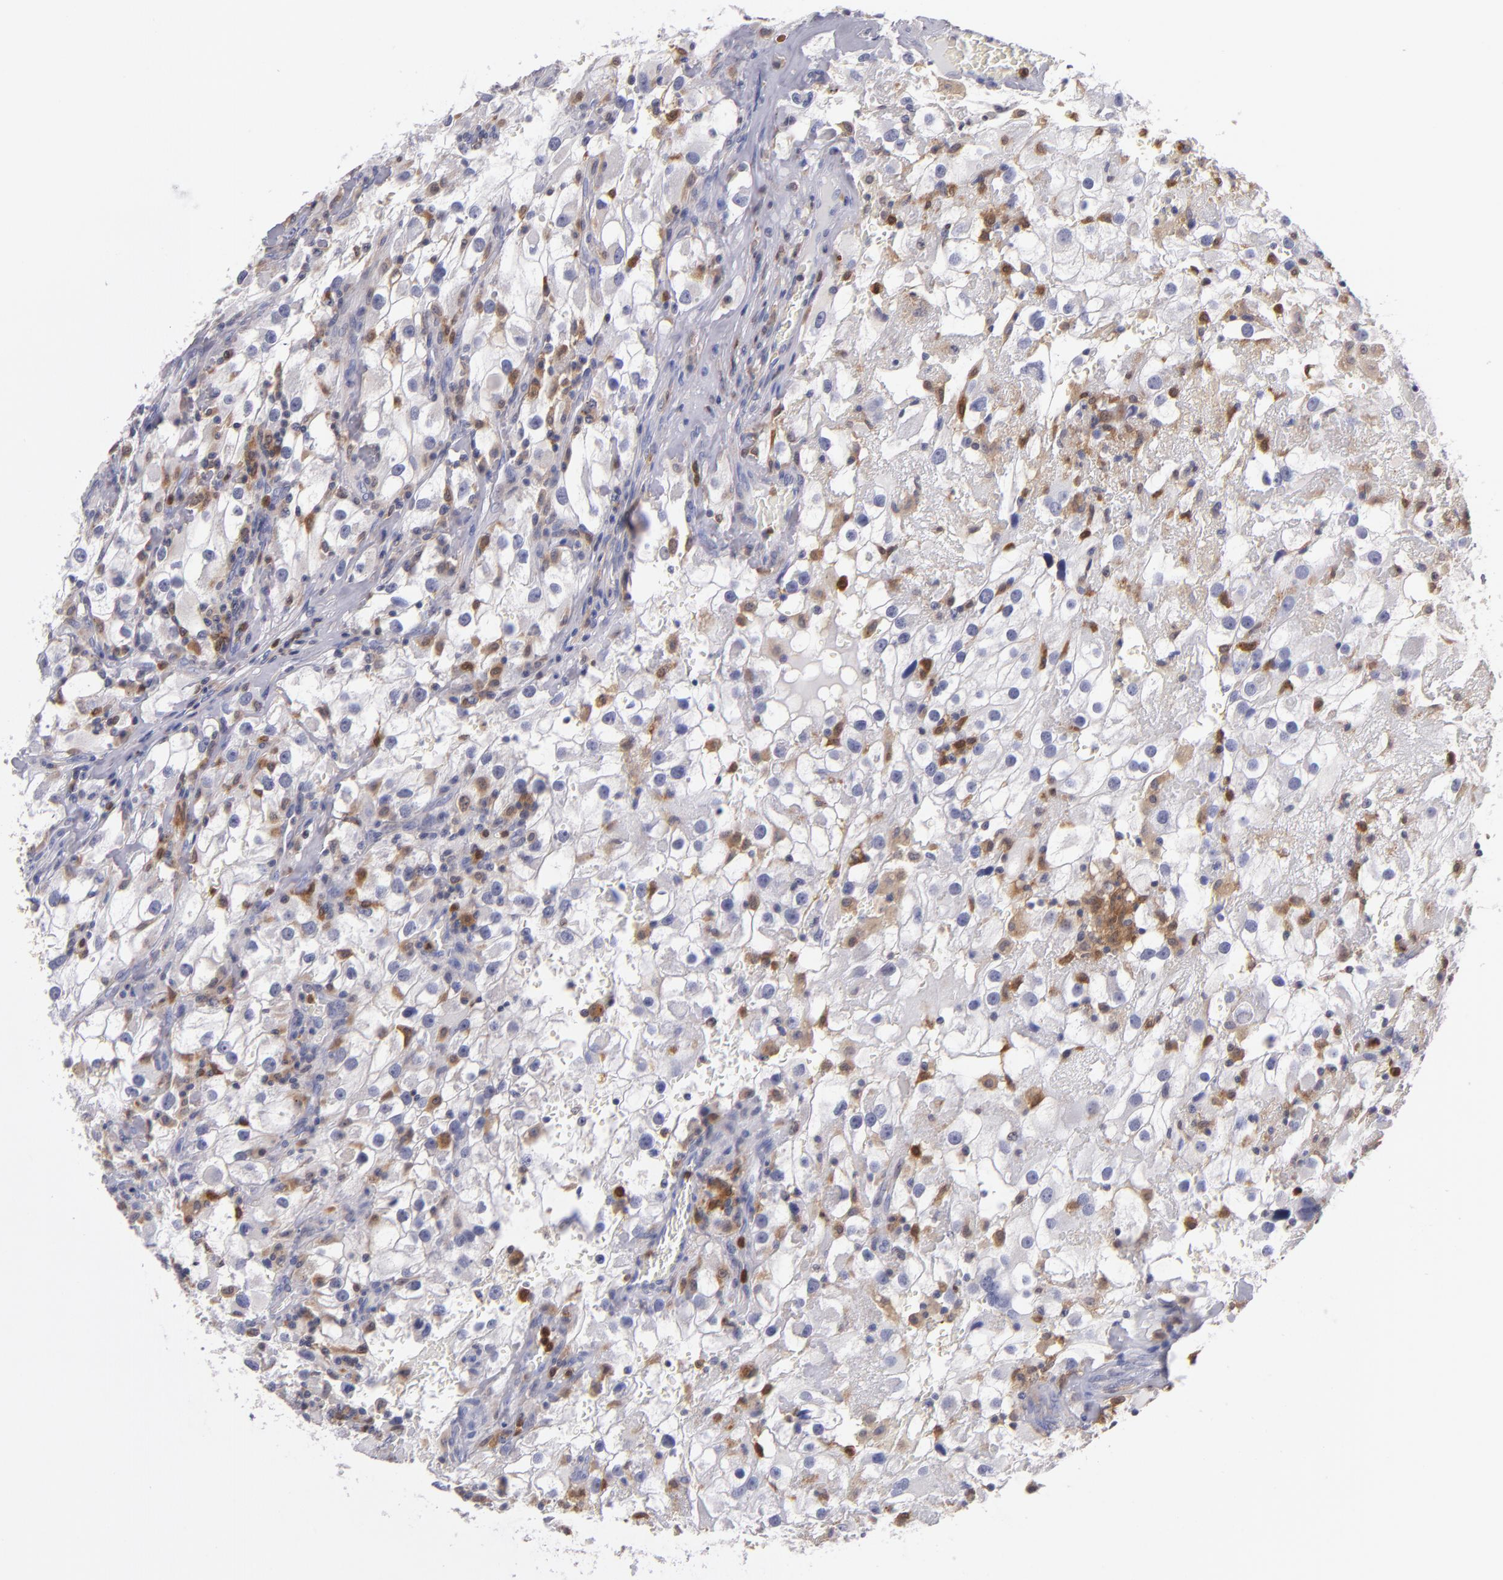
{"staining": {"intensity": "negative", "quantity": "none", "location": "none"}, "tissue": "renal cancer", "cell_type": "Tumor cells", "image_type": "cancer", "snomed": [{"axis": "morphology", "description": "Adenocarcinoma, NOS"}, {"axis": "topography", "description": "Kidney"}], "caption": "Immunohistochemistry (IHC) of renal cancer (adenocarcinoma) reveals no positivity in tumor cells. The staining was performed using DAB (3,3'-diaminobenzidine) to visualize the protein expression in brown, while the nuclei were stained in blue with hematoxylin (Magnification: 20x).", "gene": "PRKCD", "patient": {"sex": "female", "age": 52}}